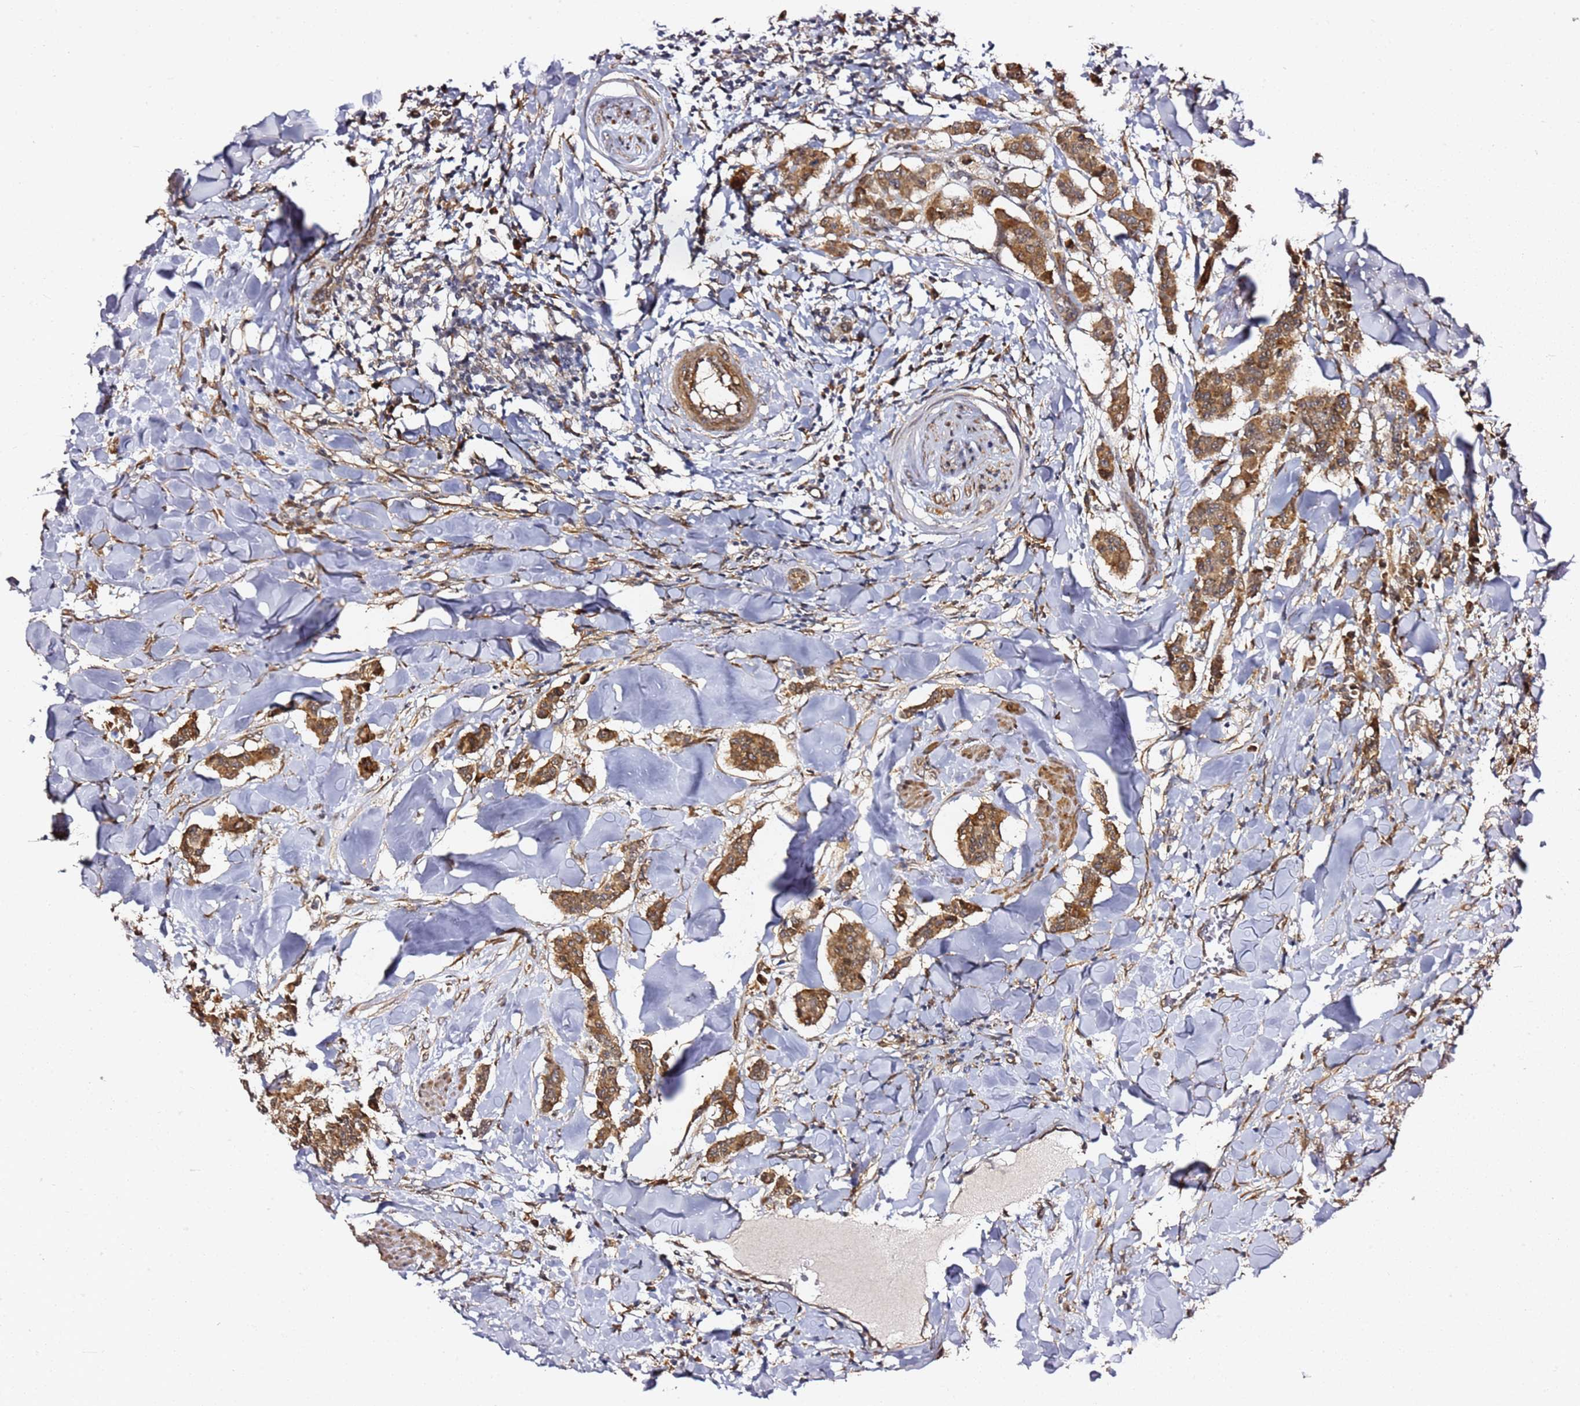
{"staining": {"intensity": "moderate", "quantity": ">75%", "location": "cytoplasmic/membranous"}, "tissue": "breast cancer", "cell_type": "Tumor cells", "image_type": "cancer", "snomed": [{"axis": "morphology", "description": "Duct carcinoma"}, {"axis": "topography", "description": "Breast"}], "caption": "Human infiltrating ductal carcinoma (breast) stained with a protein marker exhibits moderate staining in tumor cells.", "gene": "PRKAB2", "patient": {"sex": "female", "age": 40}}